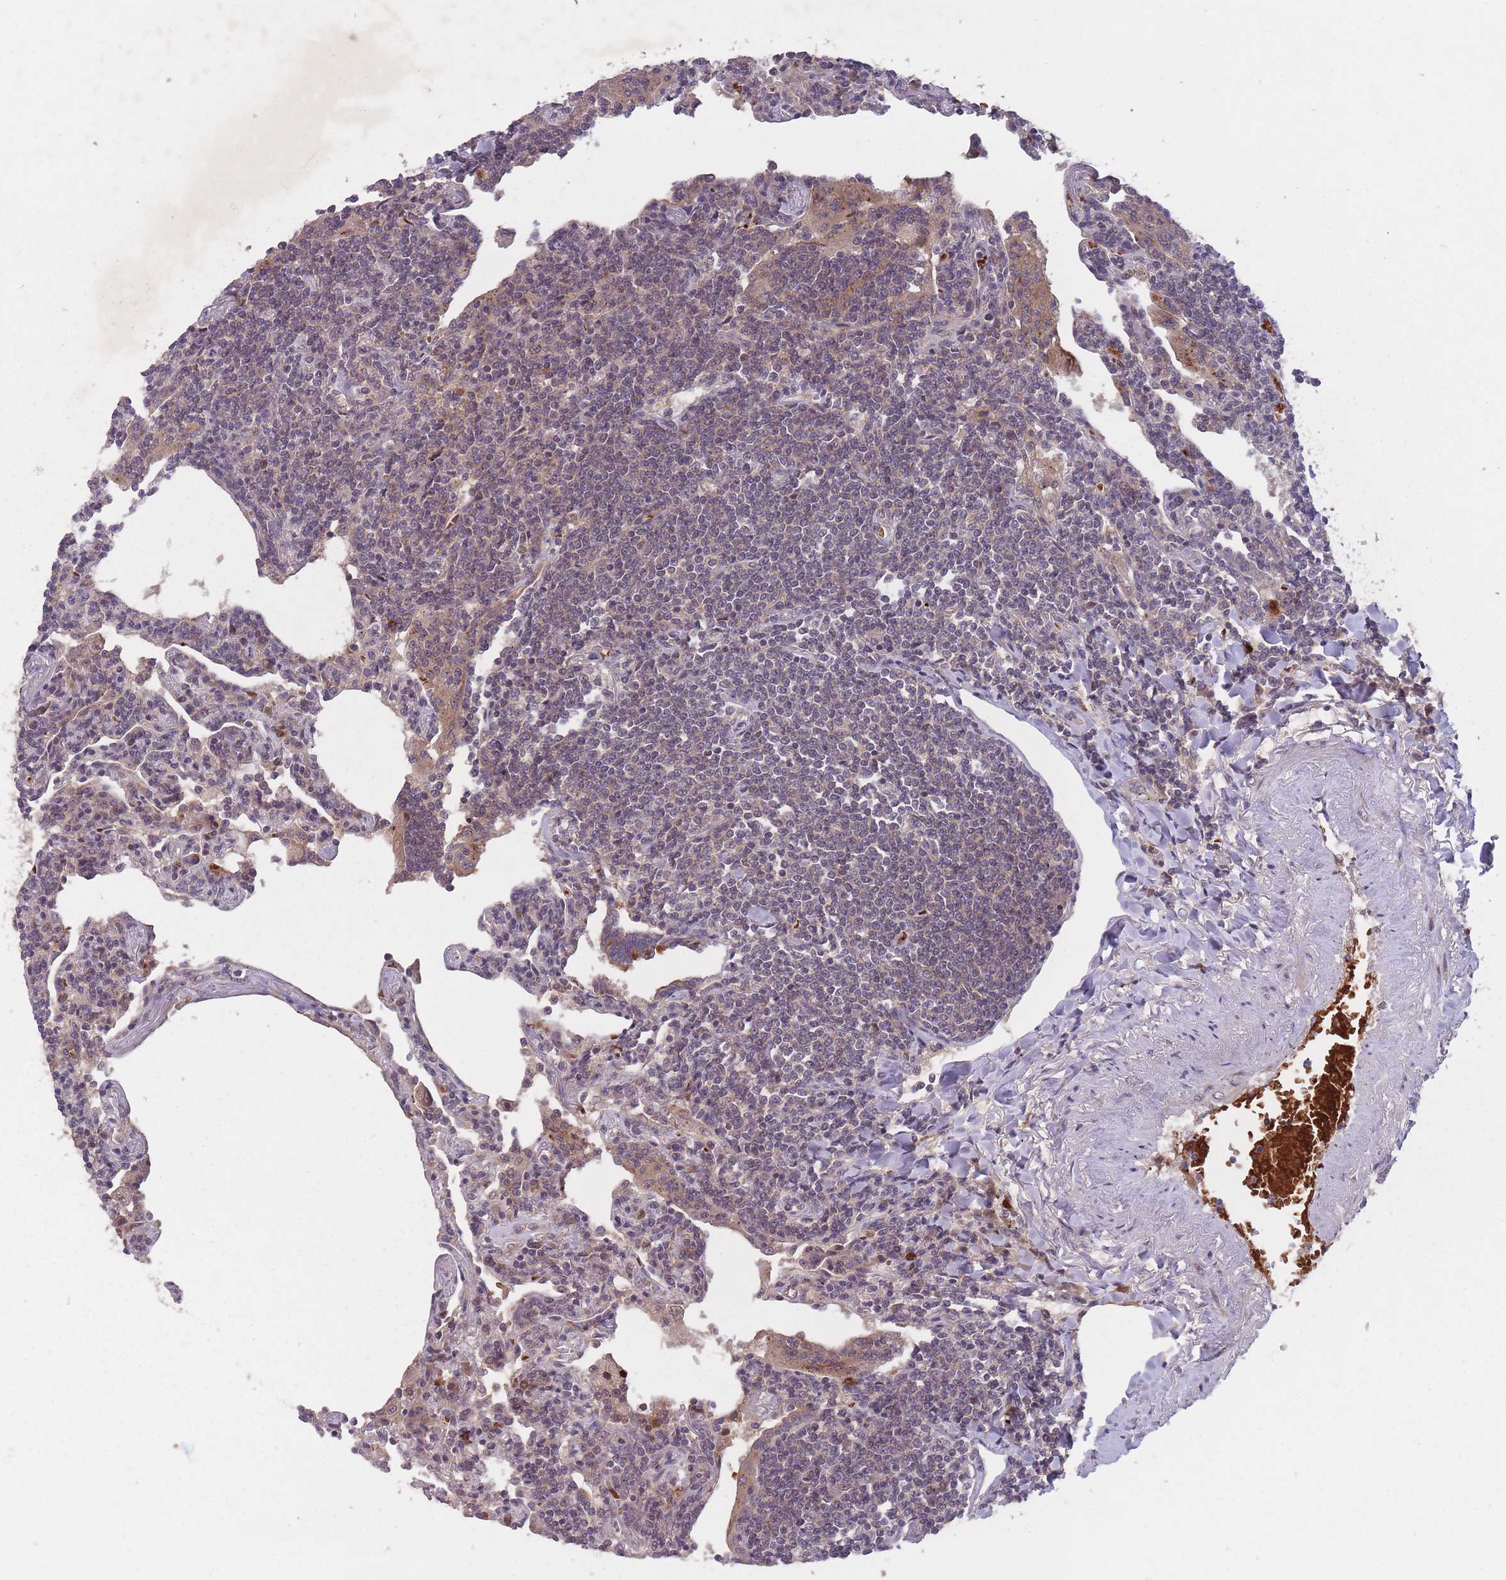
{"staining": {"intensity": "weak", "quantity": "<25%", "location": "cytoplasmic/membranous"}, "tissue": "lymphoma", "cell_type": "Tumor cells", "image_type": "cancer", "snomed": [{"axis": "morphology", "description": "Malignant lymphoma, non-Hodgkin's type, Low grade"}, {"axis": "topography", "description": "Lung"}], "caption": "Tumor cells show no significant protein positivity in lymphoma. (Stains: DAB (3,3'-diaminobenzidine) IHC with hematoxylin counter stain, Microscopy: brightfield microscopy at high magnification).", "gene": "SECTM1", "patient": {"sex": "female", "age": 71}}